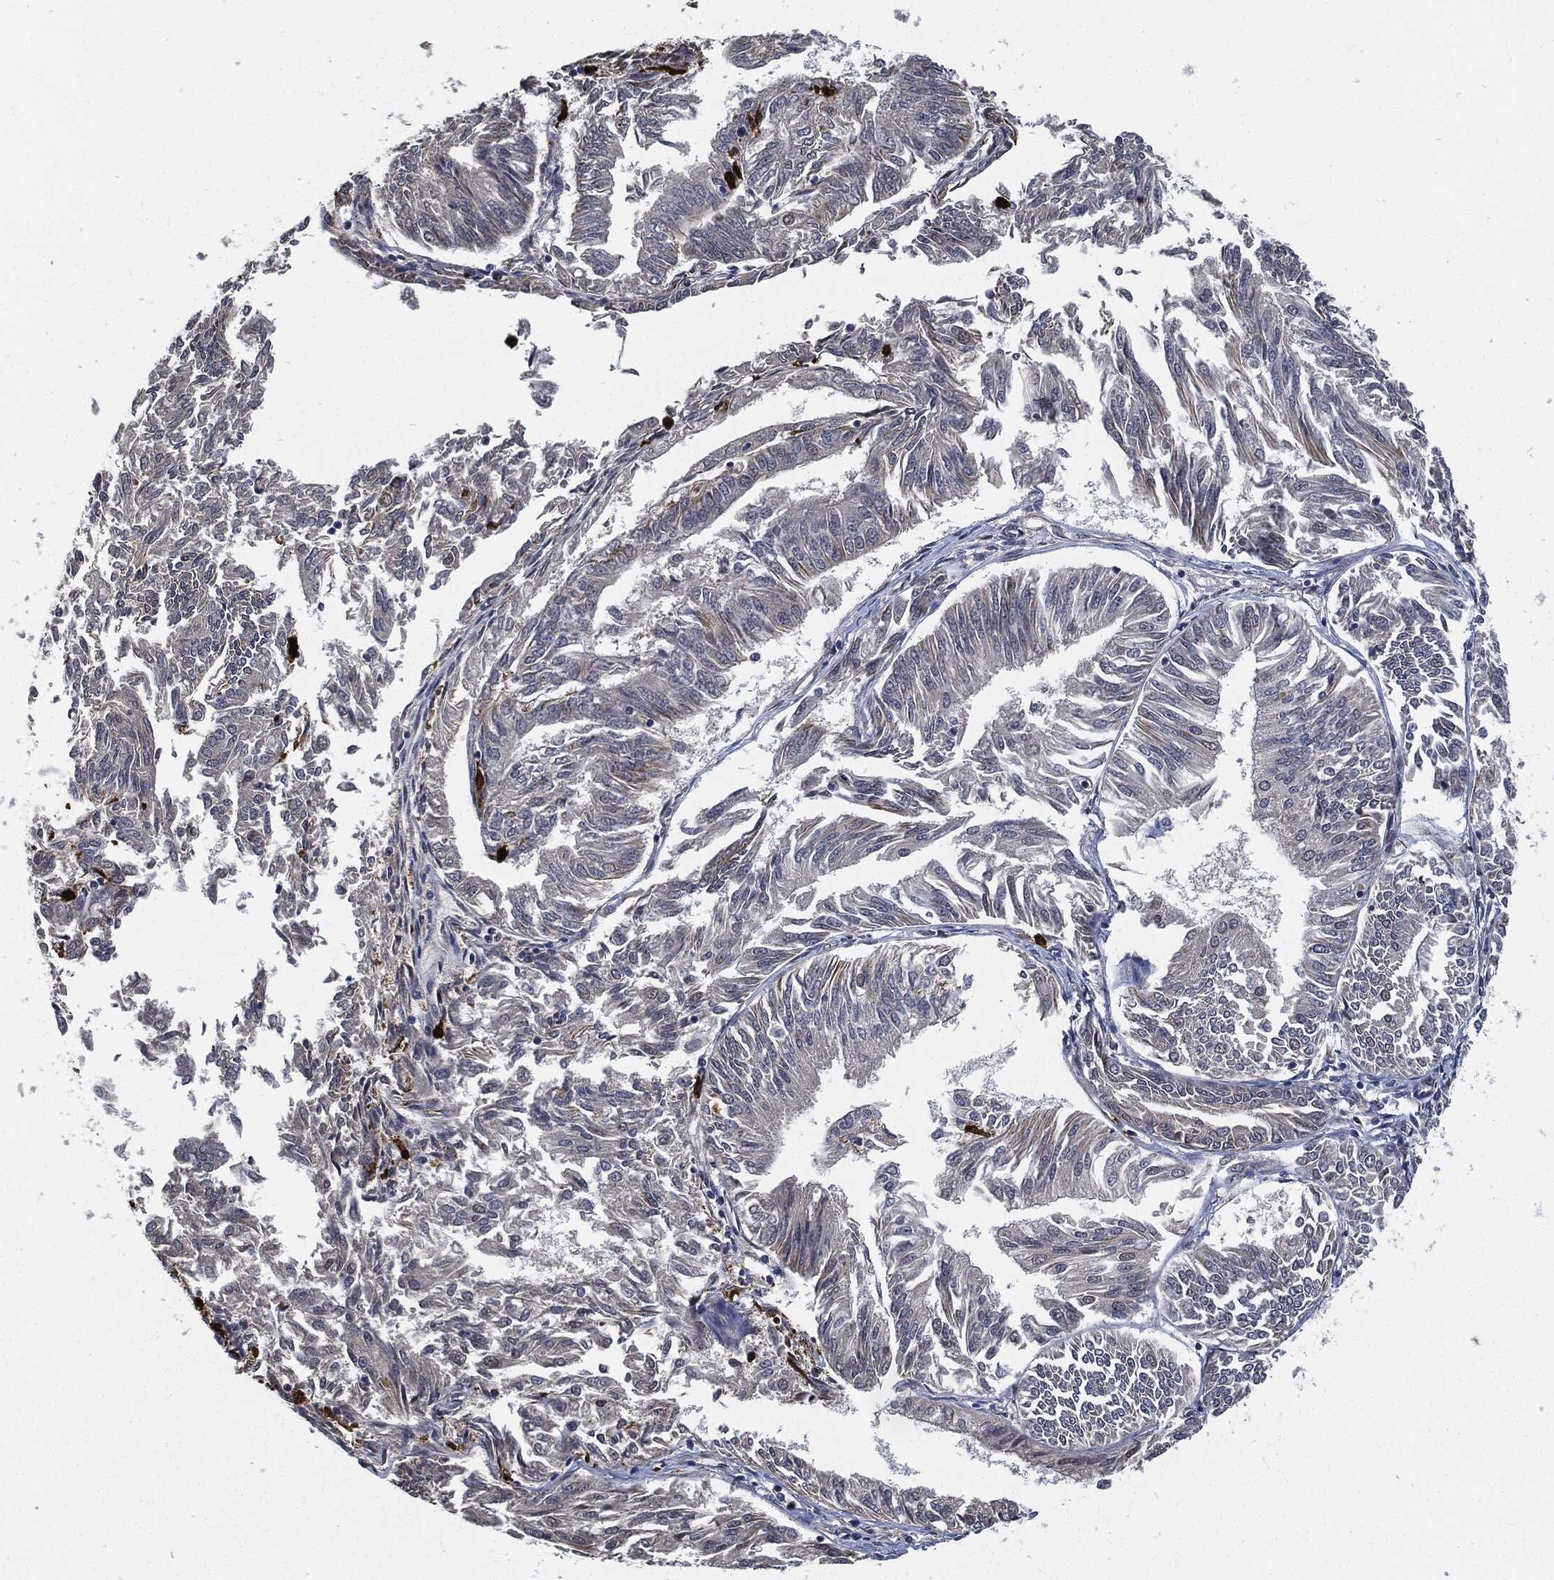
{"staining": {"intensity": "negative", "quantity": "none", "location": "none"}, "tissue": "endometrial cancer", "cell_type": "Tumor cells", "image_type": "cancer", "snomed": [{"axis": "morphology", "description": "Adenocarcinoma, NOS"}, {"axis": "topography", "description": "Endometrium"}], "caption": "The histopathology image displays no significant positivity in tumor cells of endometrial cancer (adenocarcinoma). Nuclei are stained in blue.", "gene": "S100A9", "patient": {"sex": "female", "age": 58}}